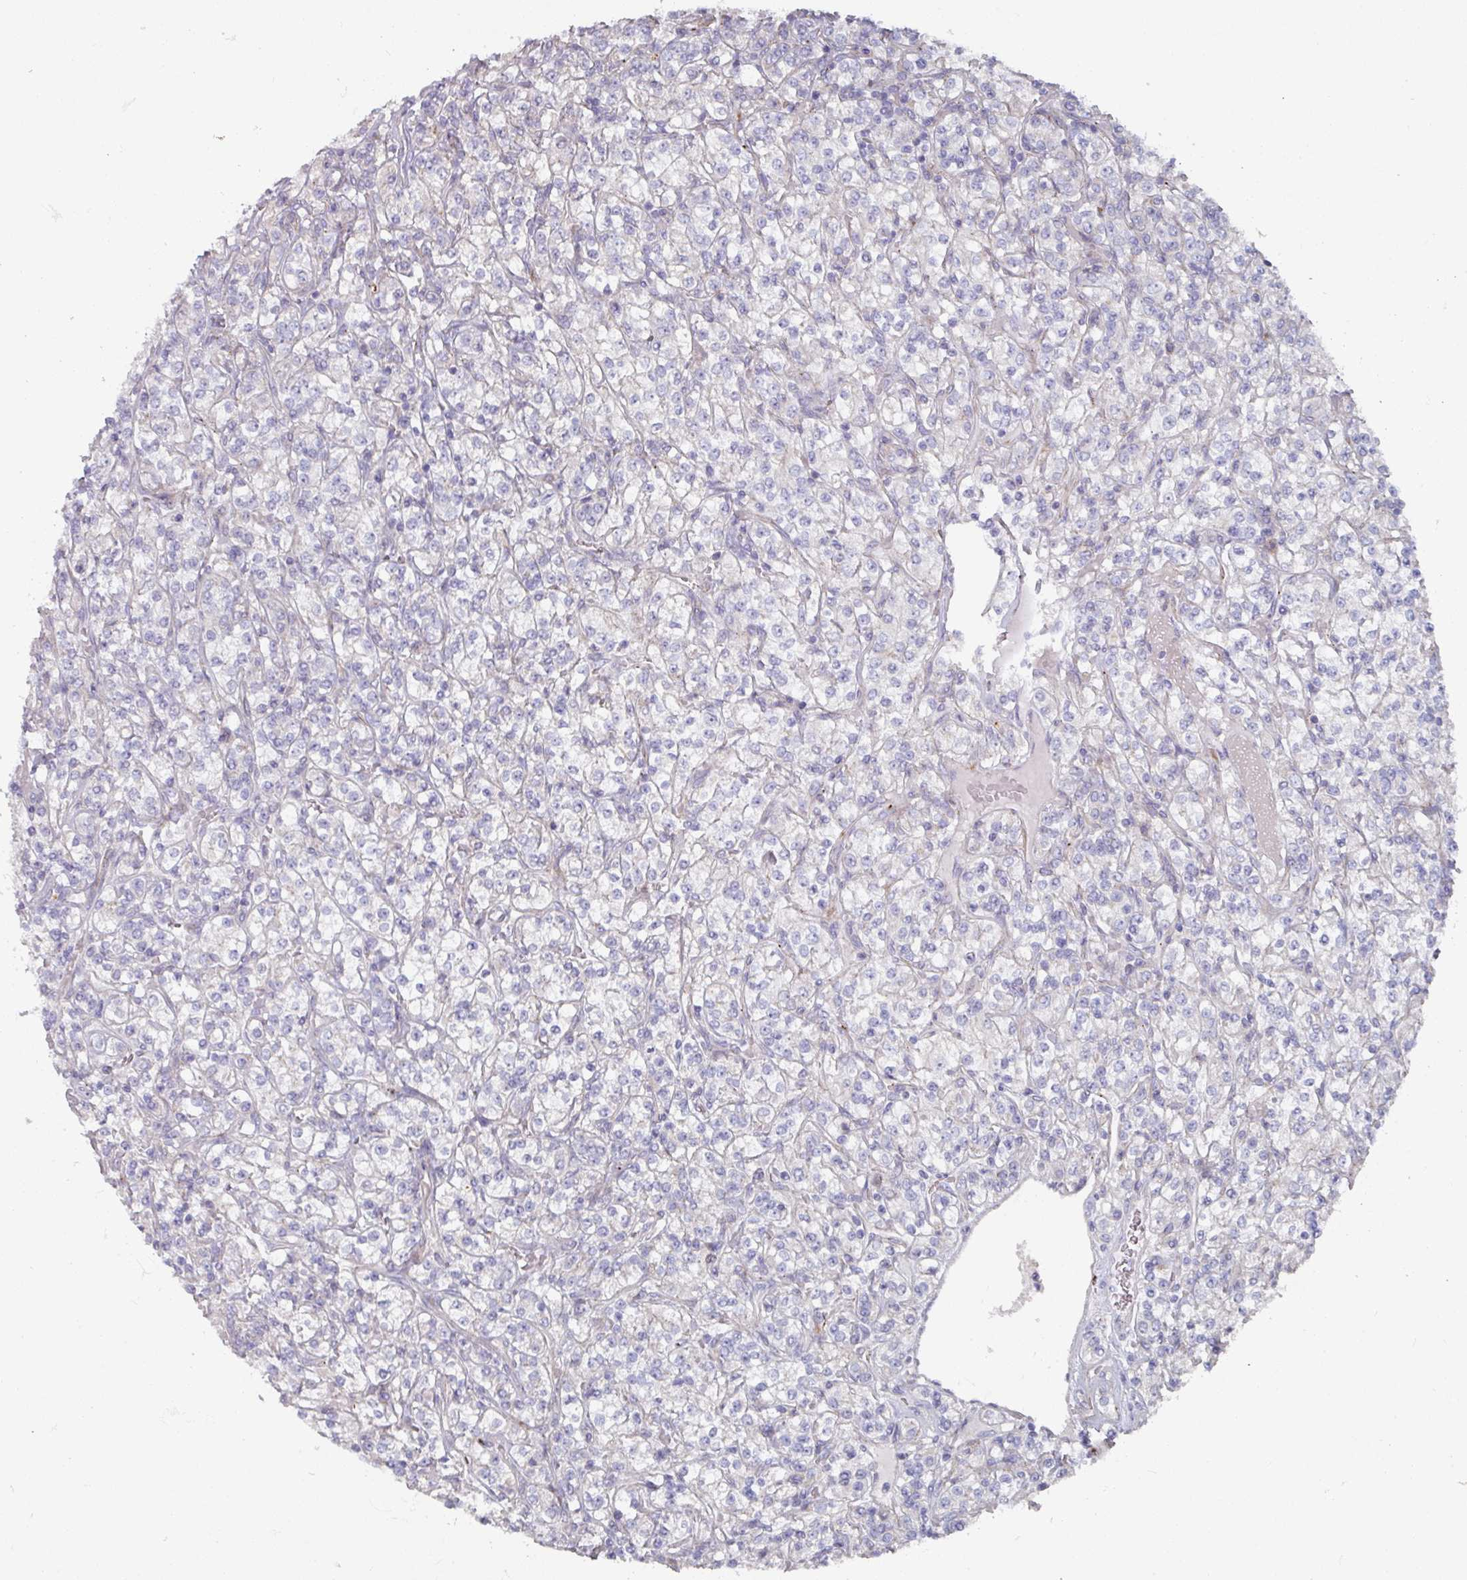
{"staining": {"intensity": "negative", "quantity": "none", "location": "none"}, "tissue": "renal cancer", "cell_type": "Tumor cells", "image_type": "cancer", "snomed": [{"axis": "morphology", "description": "Adenocarcinoma, NOS"}, {"axis": "topography", "description": "Kidney"}], "caption": "Photomicrograph shows no significant protein staining in tumor cells of adenocarcinoma (renal). (IHC, brightfield microscopy, high magnification).", "gene": "NT5C1A", "patient": {"sex": "male", "age": 77}}